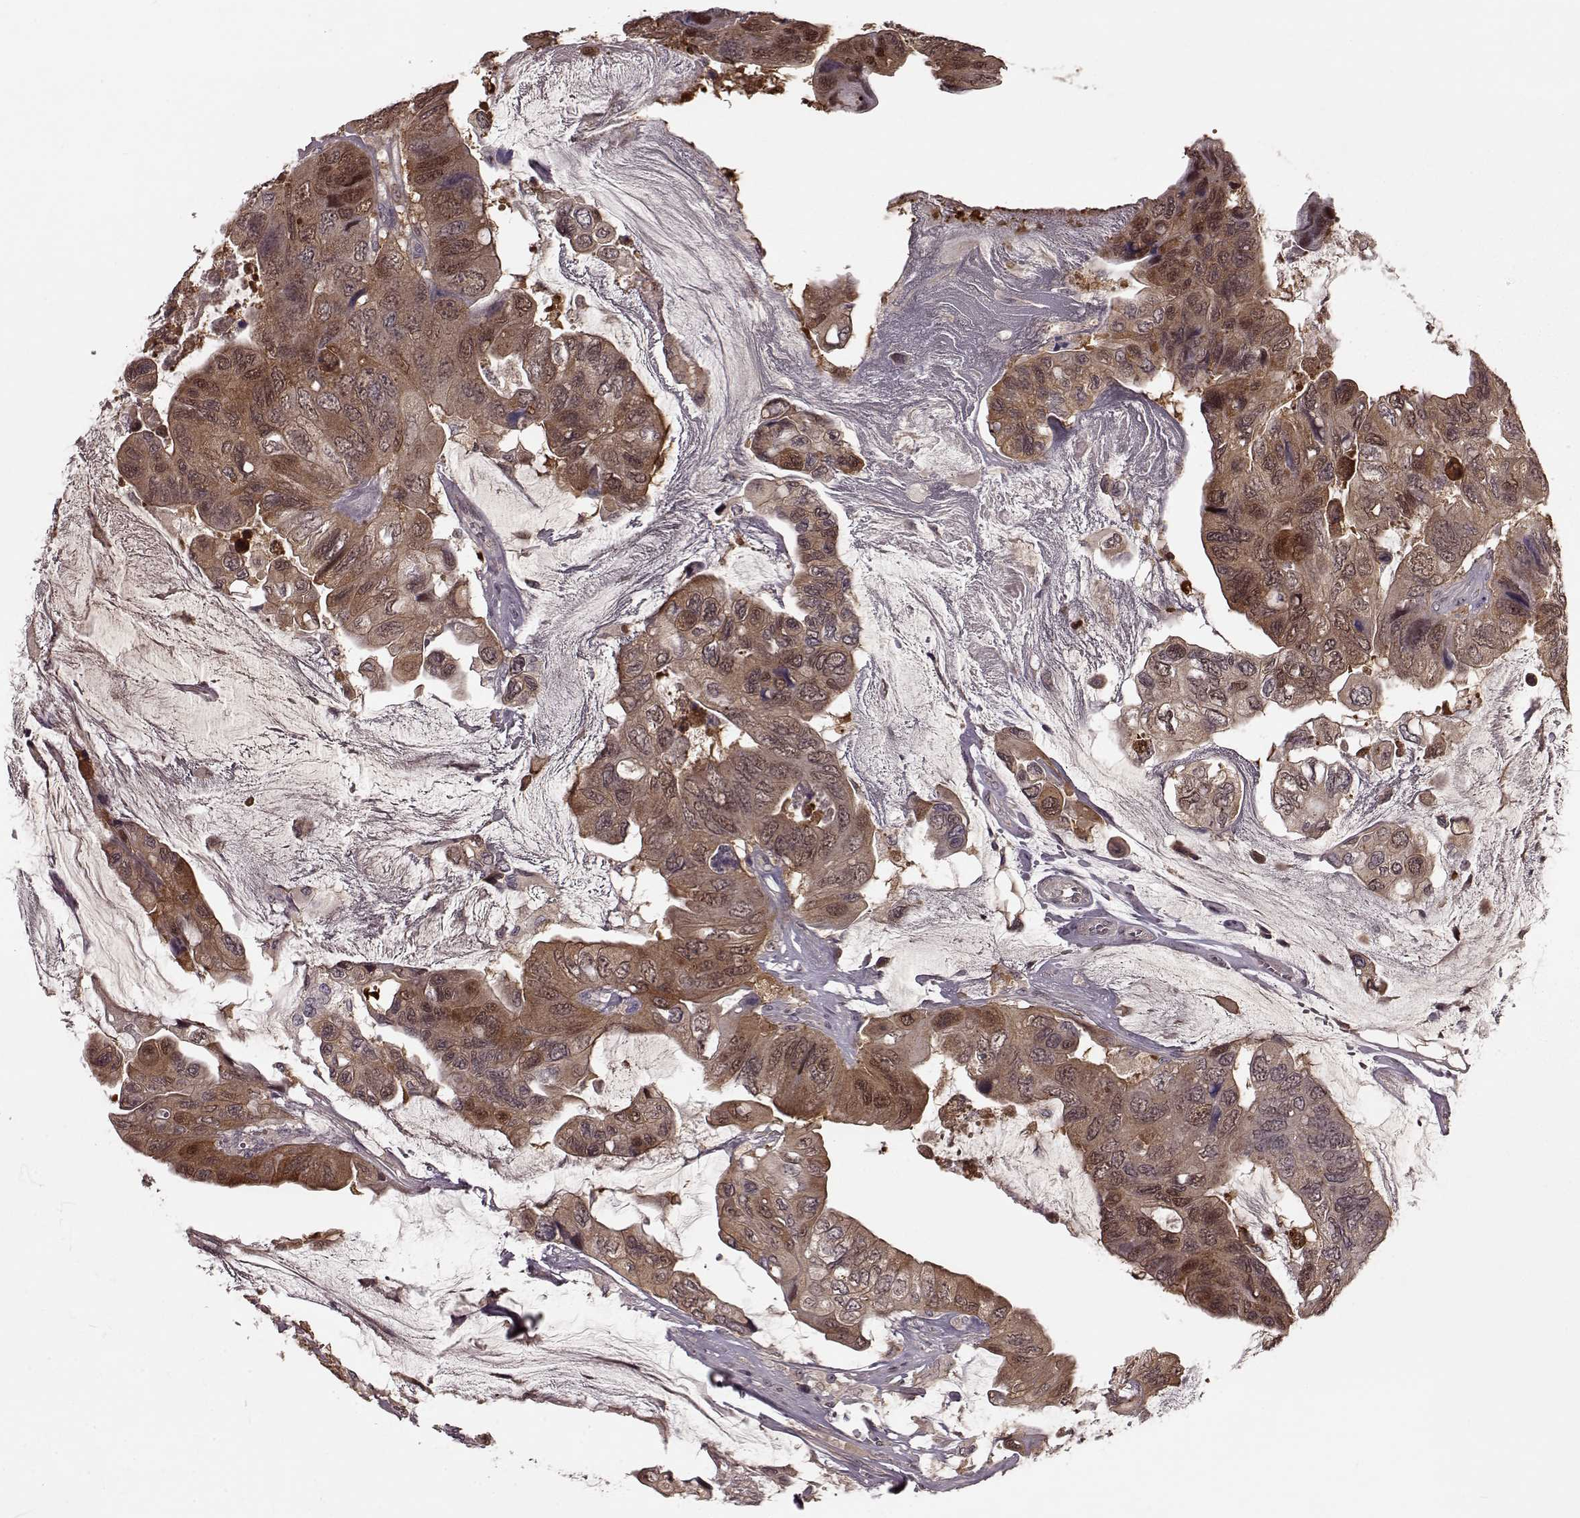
{"staining": {"intensity": "moderate", "quantity": "25%-75%", "location": "cytoplasmic/membranous,nuclear"}, "tissue": "colorectal cancer", "cell_type": "Tumor cells", "image_type": "cancer", "snomed": [{"axis": "morphology", "description": "Adenocarcinoma, NOS"}, {"axis": "topography", "description": "Rectum"}], "caption": "Protein staining of adenocarcinoma (colorectal) tissue exhibits moderate cytoplasmic/membranous and nuclear positivity in approximately 25%-75% of tumor cells.", "gene": "GSS", "patient": {"sex": "male", "age": 63}}